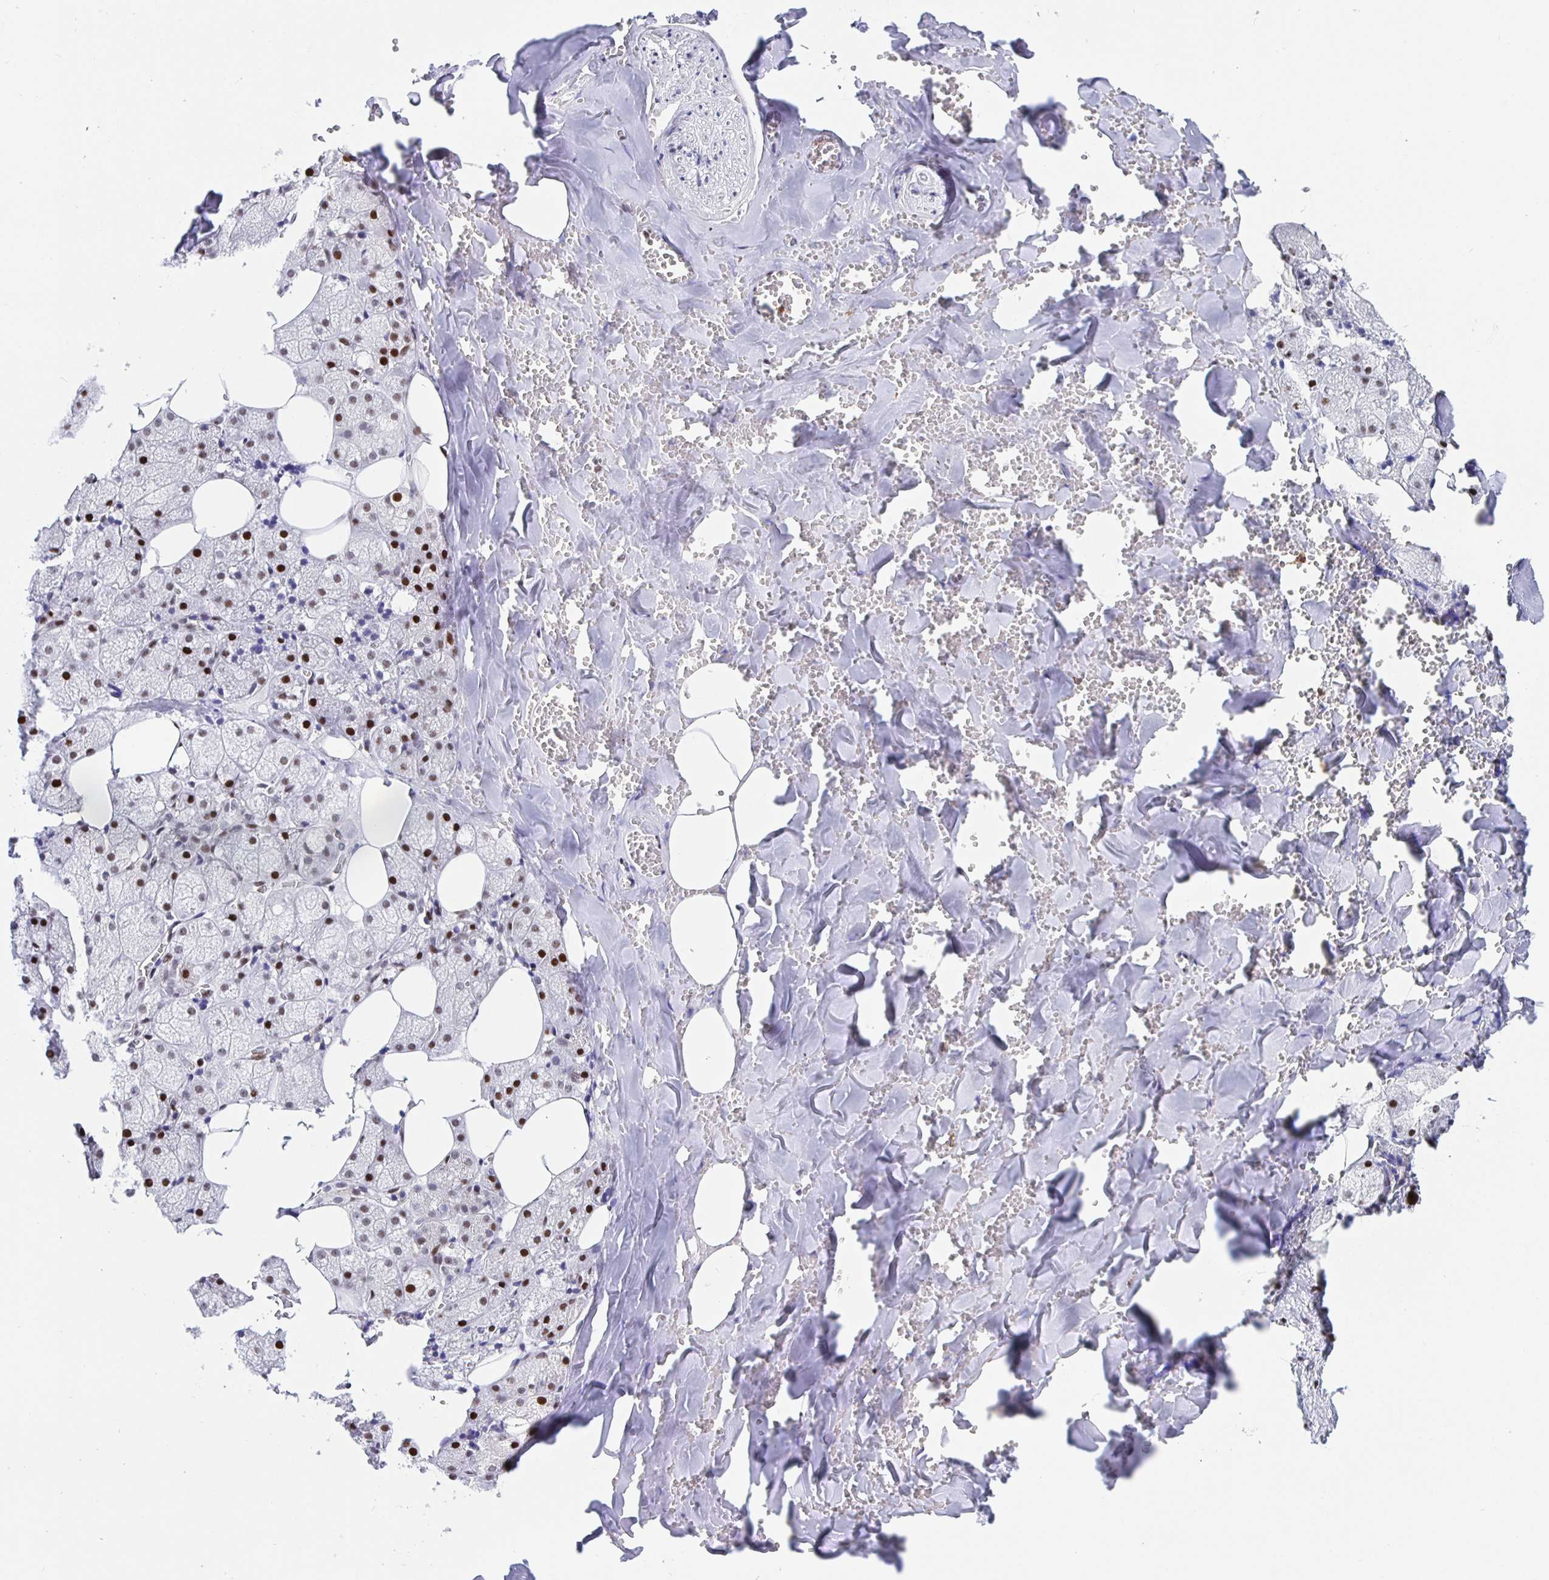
{"staining": {"intensity": "moderate", "quantity": "25%-75%", "location": "nuclear"}, "tissue": "salivary gland", "cell_type": "Glandular cells", "image_type": "normal", "snomed": [{"axis": "morphology", "description": "Normal tissue, NOS"}, {"axis": "topography", "description": "Salivary gland"}, {"axis": "topography", "description": "Peripheral nerve tissue"}], "caption": "DAB (3,3'-diaminobenzidine) immunohistochemical staining of benign human salivary gland reveals moderate nuclear protein staining in approximately 25%-75% of glandular cells. (DAB (3,3'-diaminobenzidine) = brown stain, brightfield microscopy at high magnification).", "gene": "SETD5", "patient": {"sex": "male", "age": 38}}